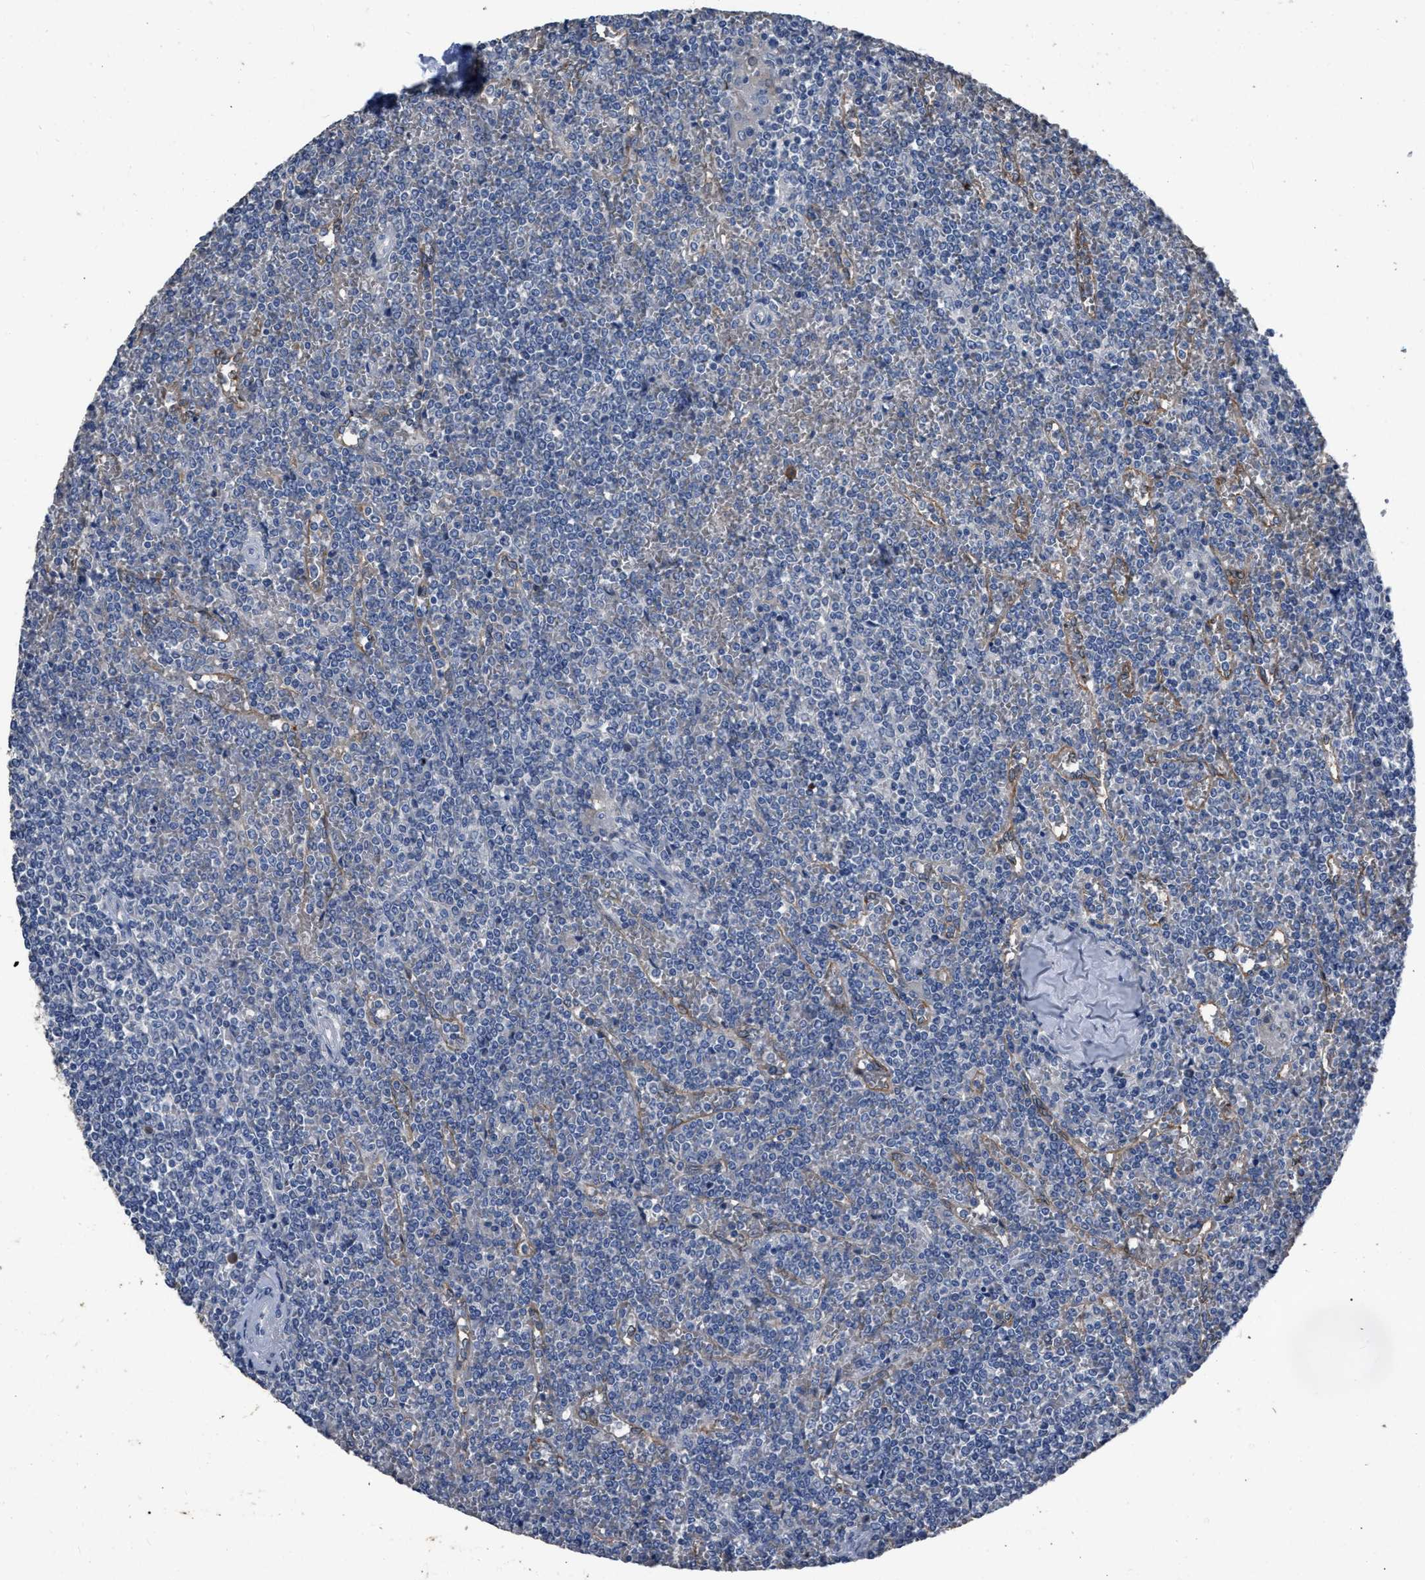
{"staining": {"intensity": "negative", "quantity": "none", "location": "none"}, "tissue": "lymphoma", "cell_type": "Tumor cells", "image_type": "cancer", "snomed": [{"axis": "morphology", "description": "Malignant lymphoma, non-Hodgkin's type, Low grade"}, {"axis": "topography", "description": "Spleen"}], "caption": "High power microscopy histopathology image of an immunohistochemistry (IHC) histopathology image of lymphoma, revealing no significant positivity in tumor cells.", "gene": "HABP2", "patient": {"sex": "female", "age": 19}}